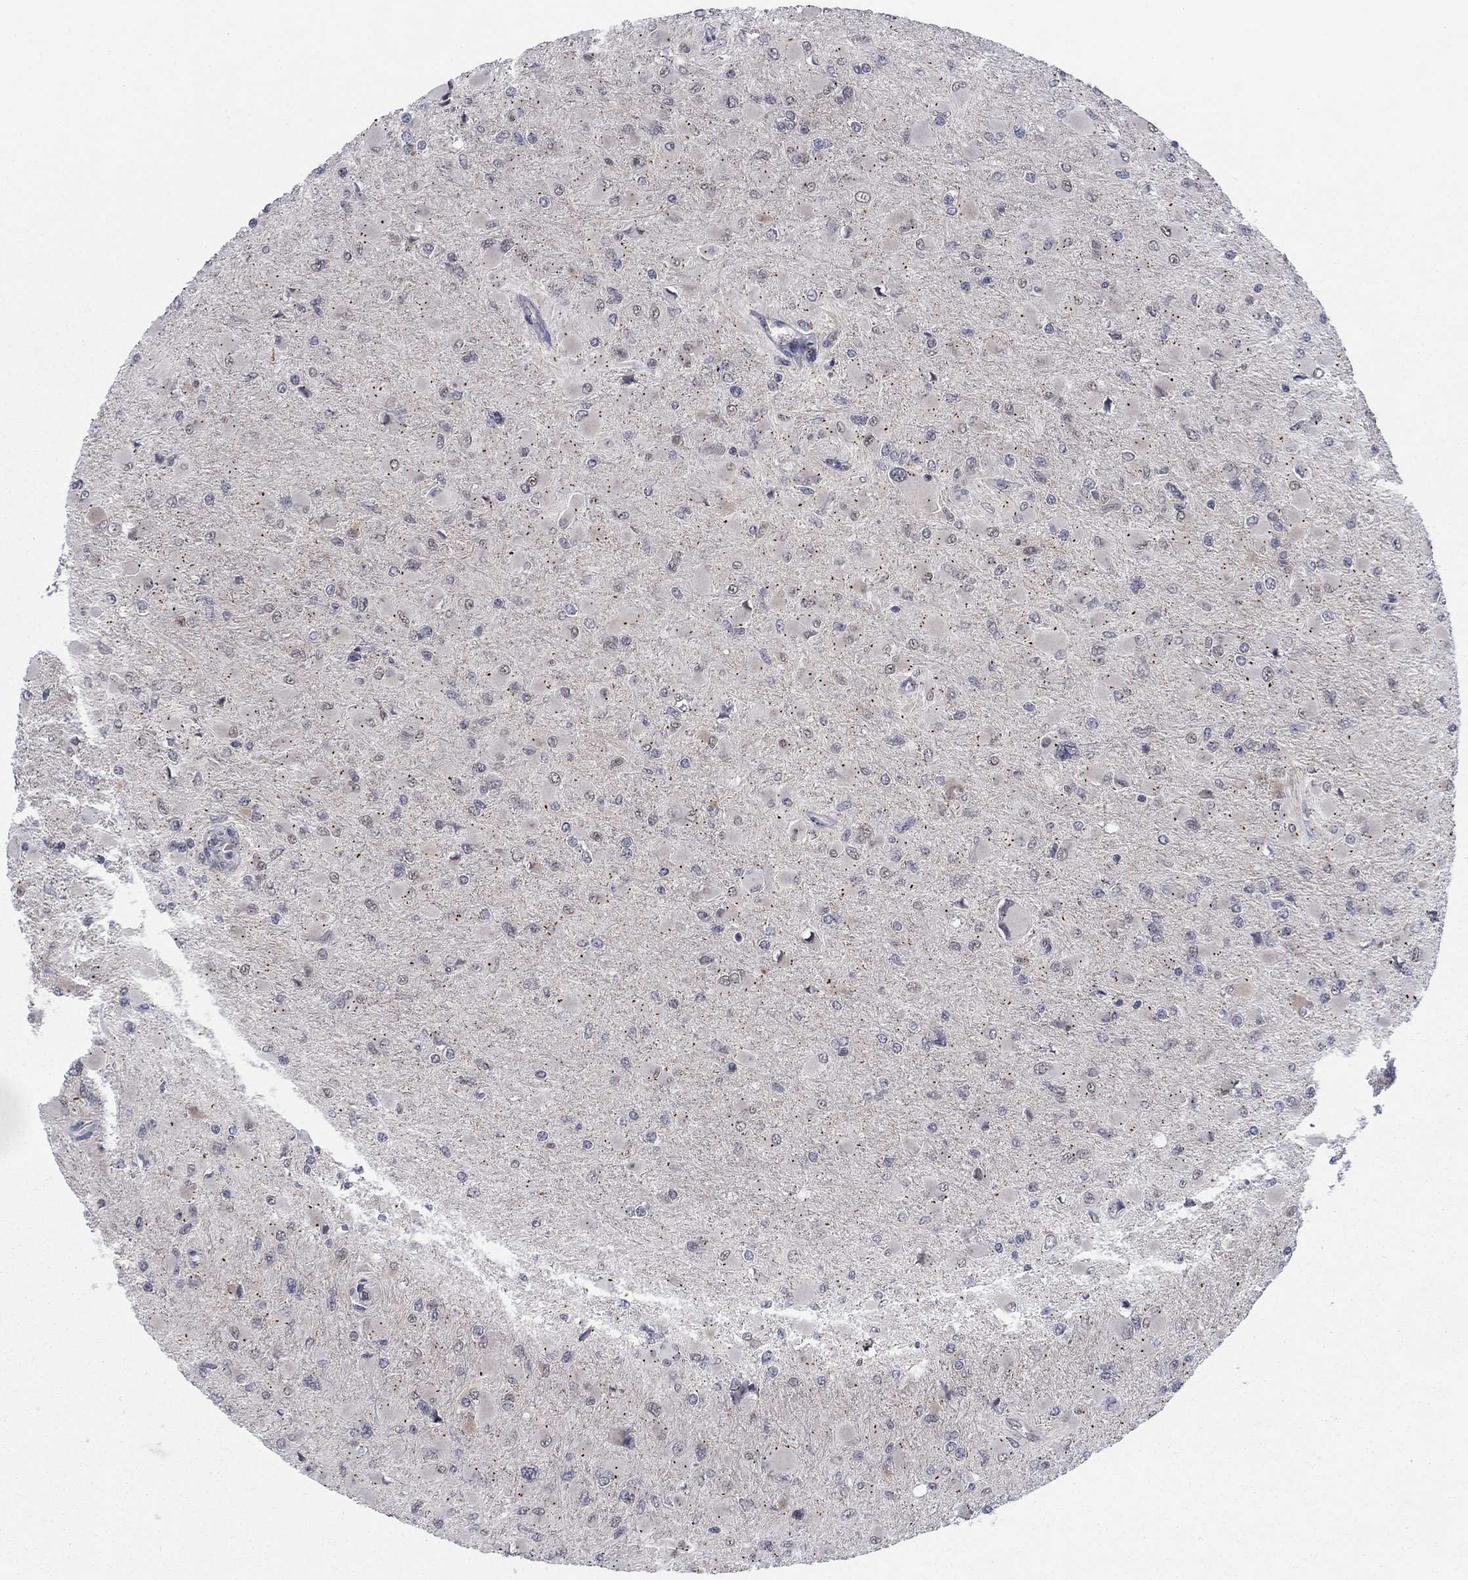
{"staining": {"intensity": "moderate", "quantity": "25%-75%", "location": "cytoplasmic/membranous"}, "tissue": "glioma", "cell_type": "Tumor cells", "image_type": "cancer", "snomed": [{"axis": "morphology", "description": "Glioma, malignant, High grade"}, {"axis": "topography", "description": "Cerebral cortex"}], "caption": "Protein staining by immunohistochemistry exhibits moderate cytoplasmic/membranous expression in approximately 25%-75% of tumor cells in malignant high-grade glioma.", "gene": "SH3RF1", "patient": {"sex": "female", "age": 36}}